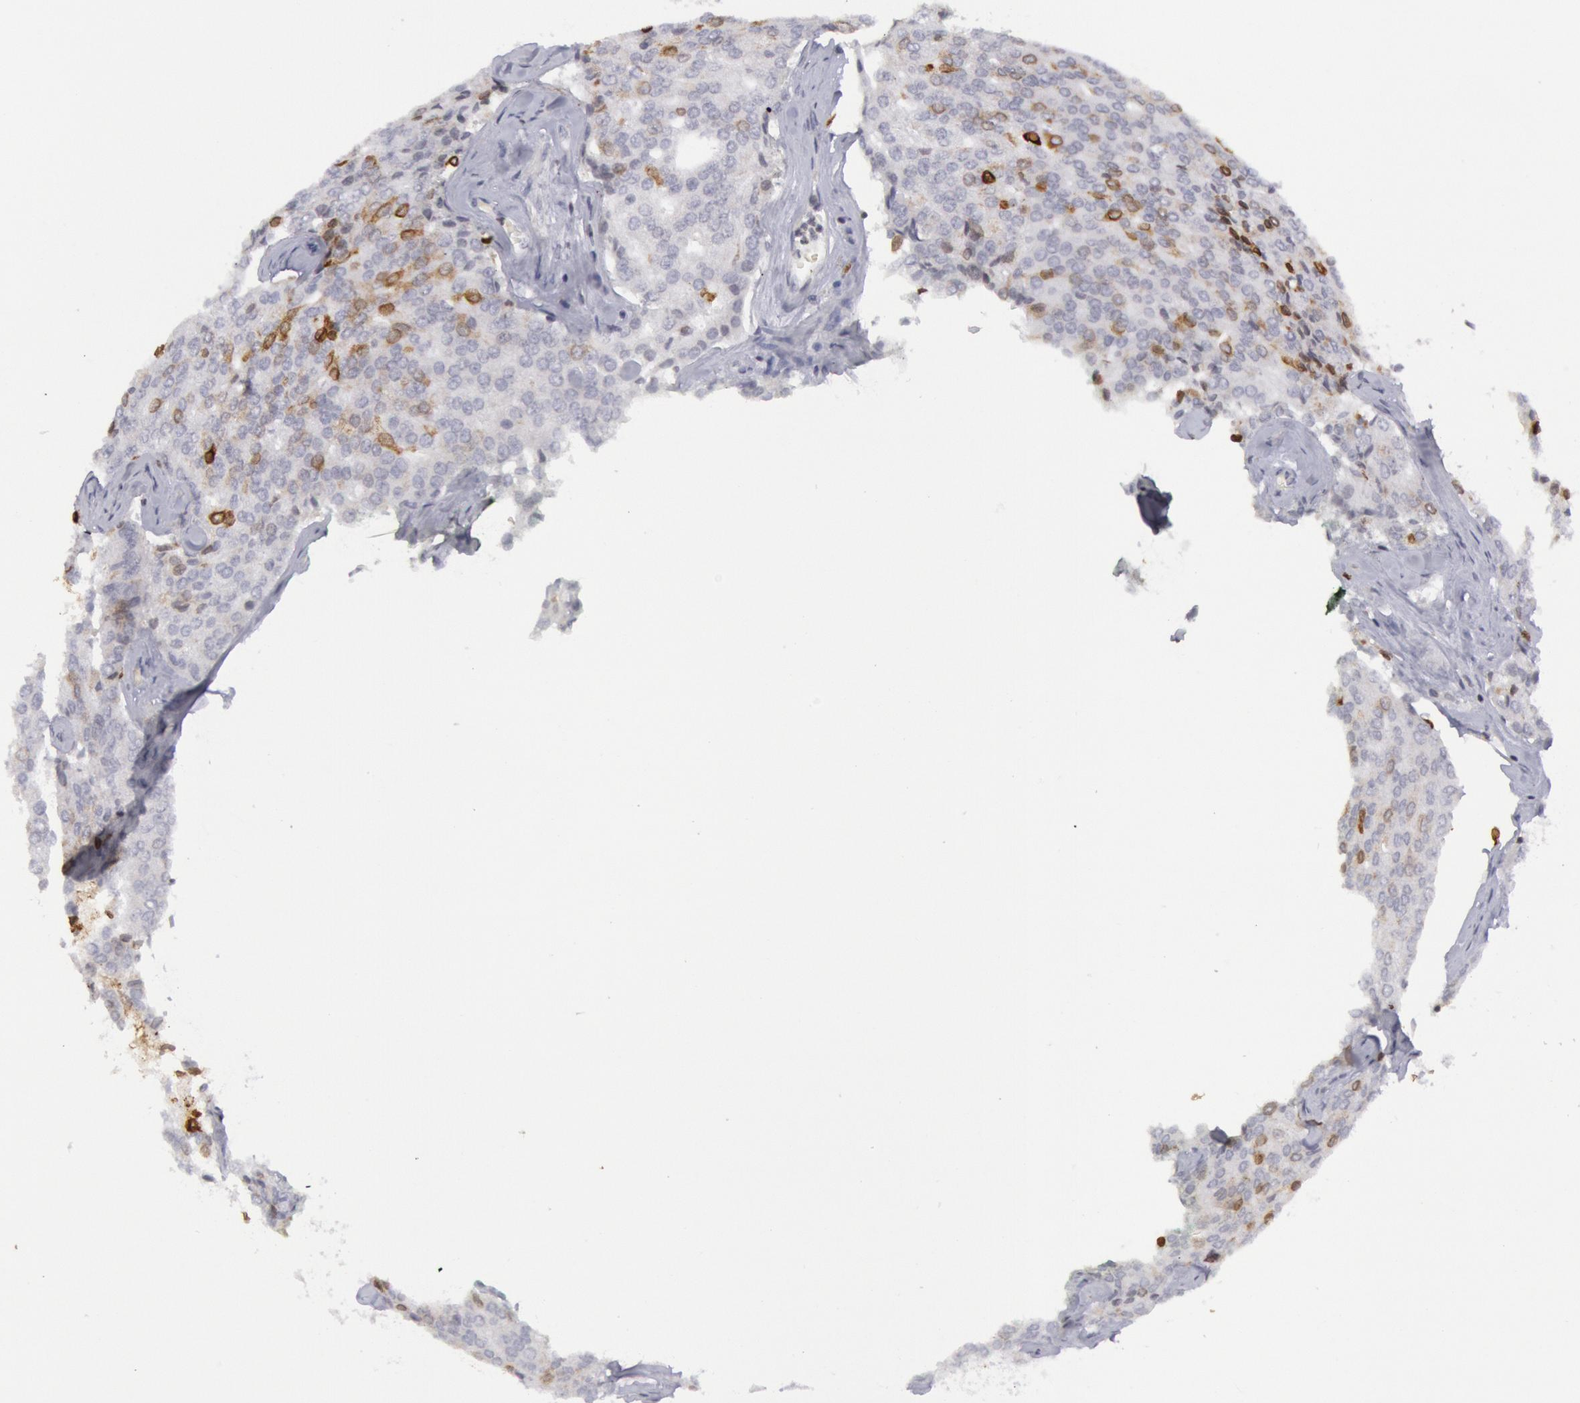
{"staining": {"intensity": "moderate", "quantity": "<25%", "location": "cytoplasmic/membranous"}, "tissue": "prostate cancer", "cell_type": "Tumor cells", "image_type": "cancer", "snomed": [{"axis": "morphology", "description": "Adenocarcinoma, High grade"}, {"axis": "topography", "description": "Prostate"}], "caption": "Prostate cancer (adenocarcinoma (high-grade)) stained for a protein (brown) displays moderate cytoplasmic/membranous positive staining in about <25% of tumor cells.", "gene": "PTGS2", "patient": {"sex": "male", "age": 64}}